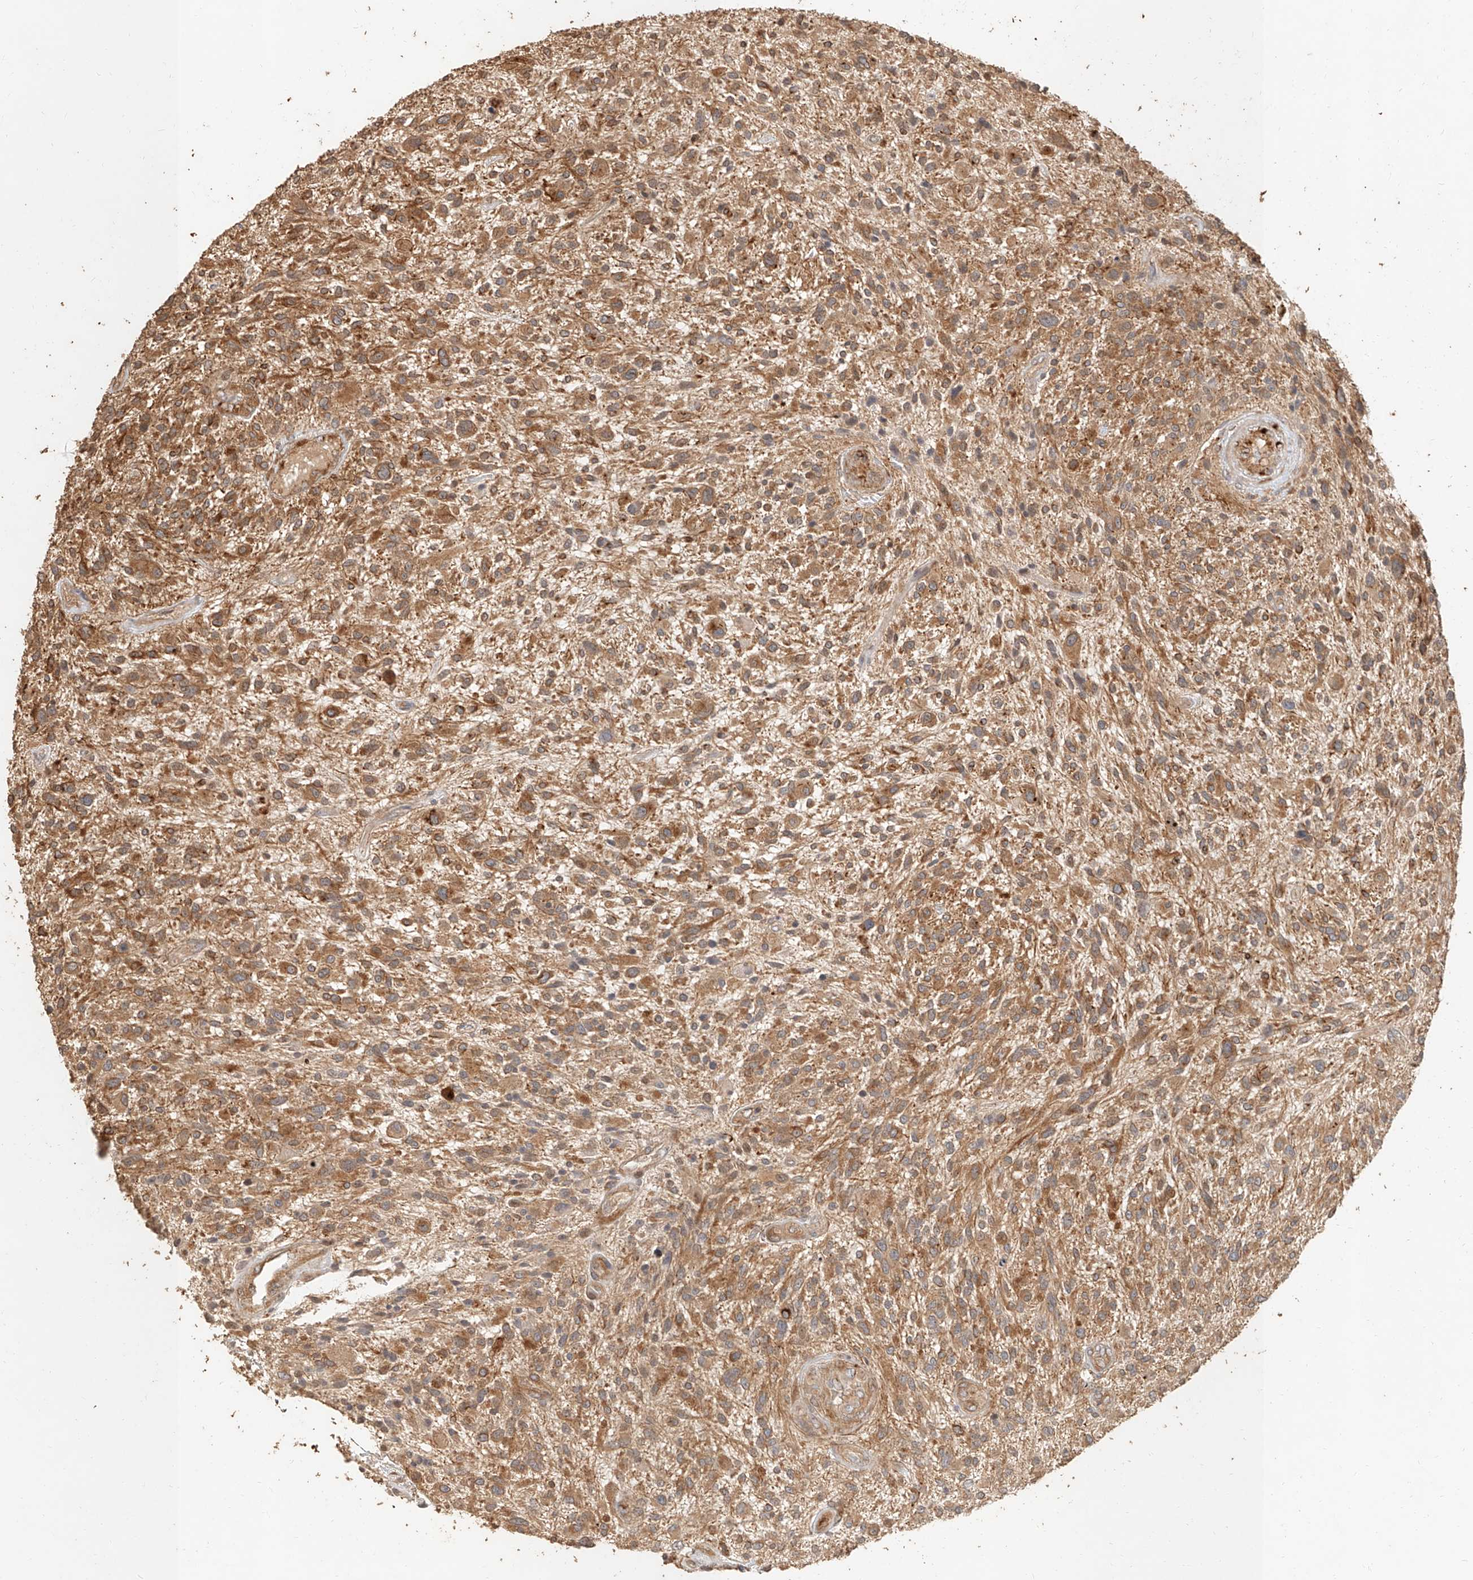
{"staining": {"intensity": "moderate", "quantity": ">75%", "location": "cytoplasmic/membranous"}, "tissue": "glioma", "cell_type": "Tumor cells", "image_type": "cancer", "snomed": [{"axis": "morphology", "description": "Glioma, malignant, High grade"}, {"axis": "topography", "description": "Brain"}], "caption": "Immunohistochemical staining of glioma displays moderate cytoplasmic/membranous protein staining in about >75% of tumor cells.", "gene": "NAP1L1", "patient": {"sex": "male", "age": 47}}